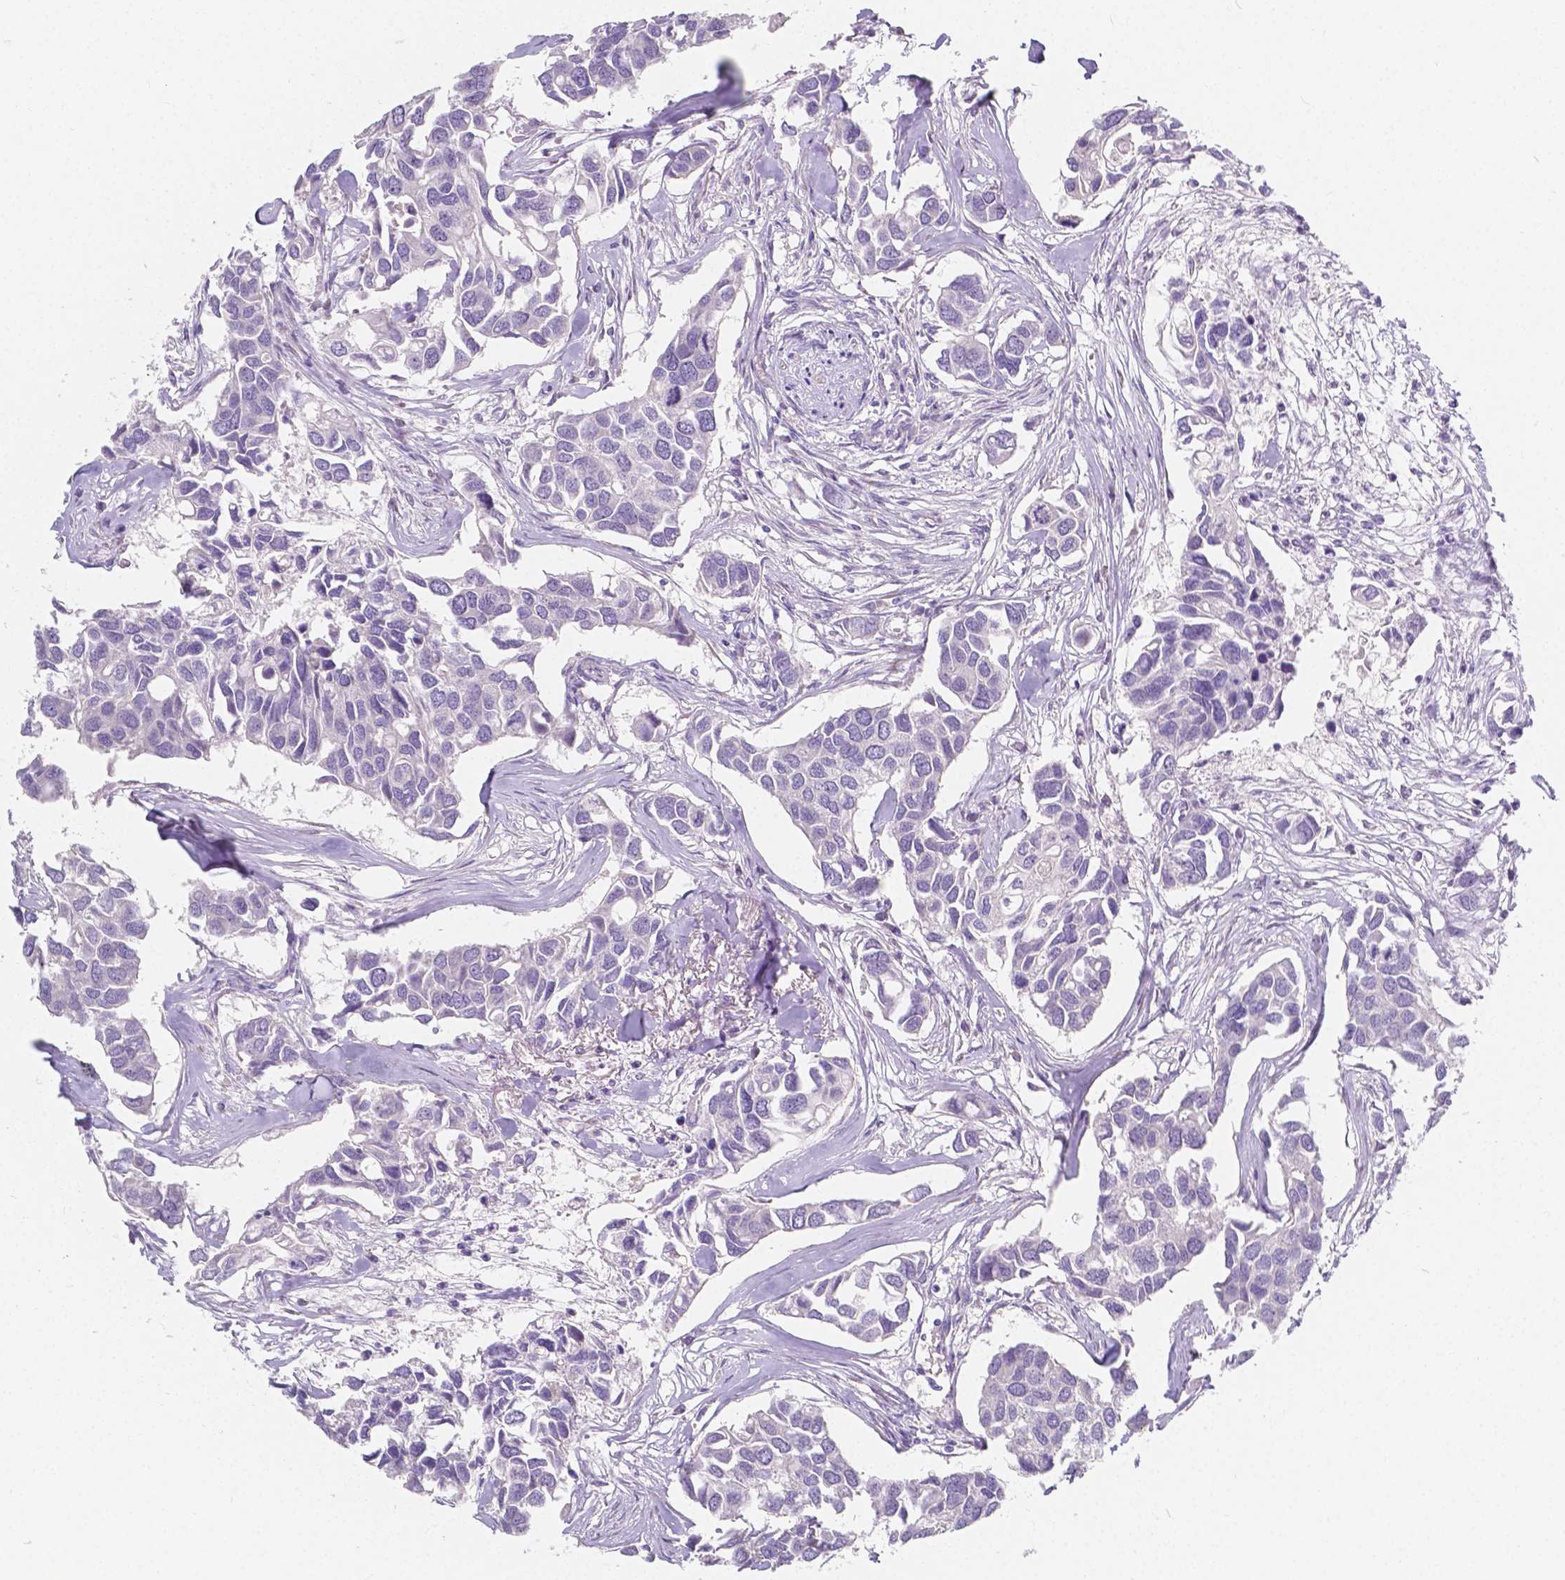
{"staining": {"intensity": "negative", "quantity": "none", "location": "none"}, "tissue": "breast cancer", "cell_type": "Tumor cells", "image_type": "cancer", "snomed": [{"axis": "morphology", "description": "Duct carcinoma"}, {"axis": "topography", "description": "Breast"}], "caption": "There is no significant expression in tumor cells of breast cancer (intraductal carcinoma).", "gene": "RNF186", "patient": {"sex": "female", "age": 83}}